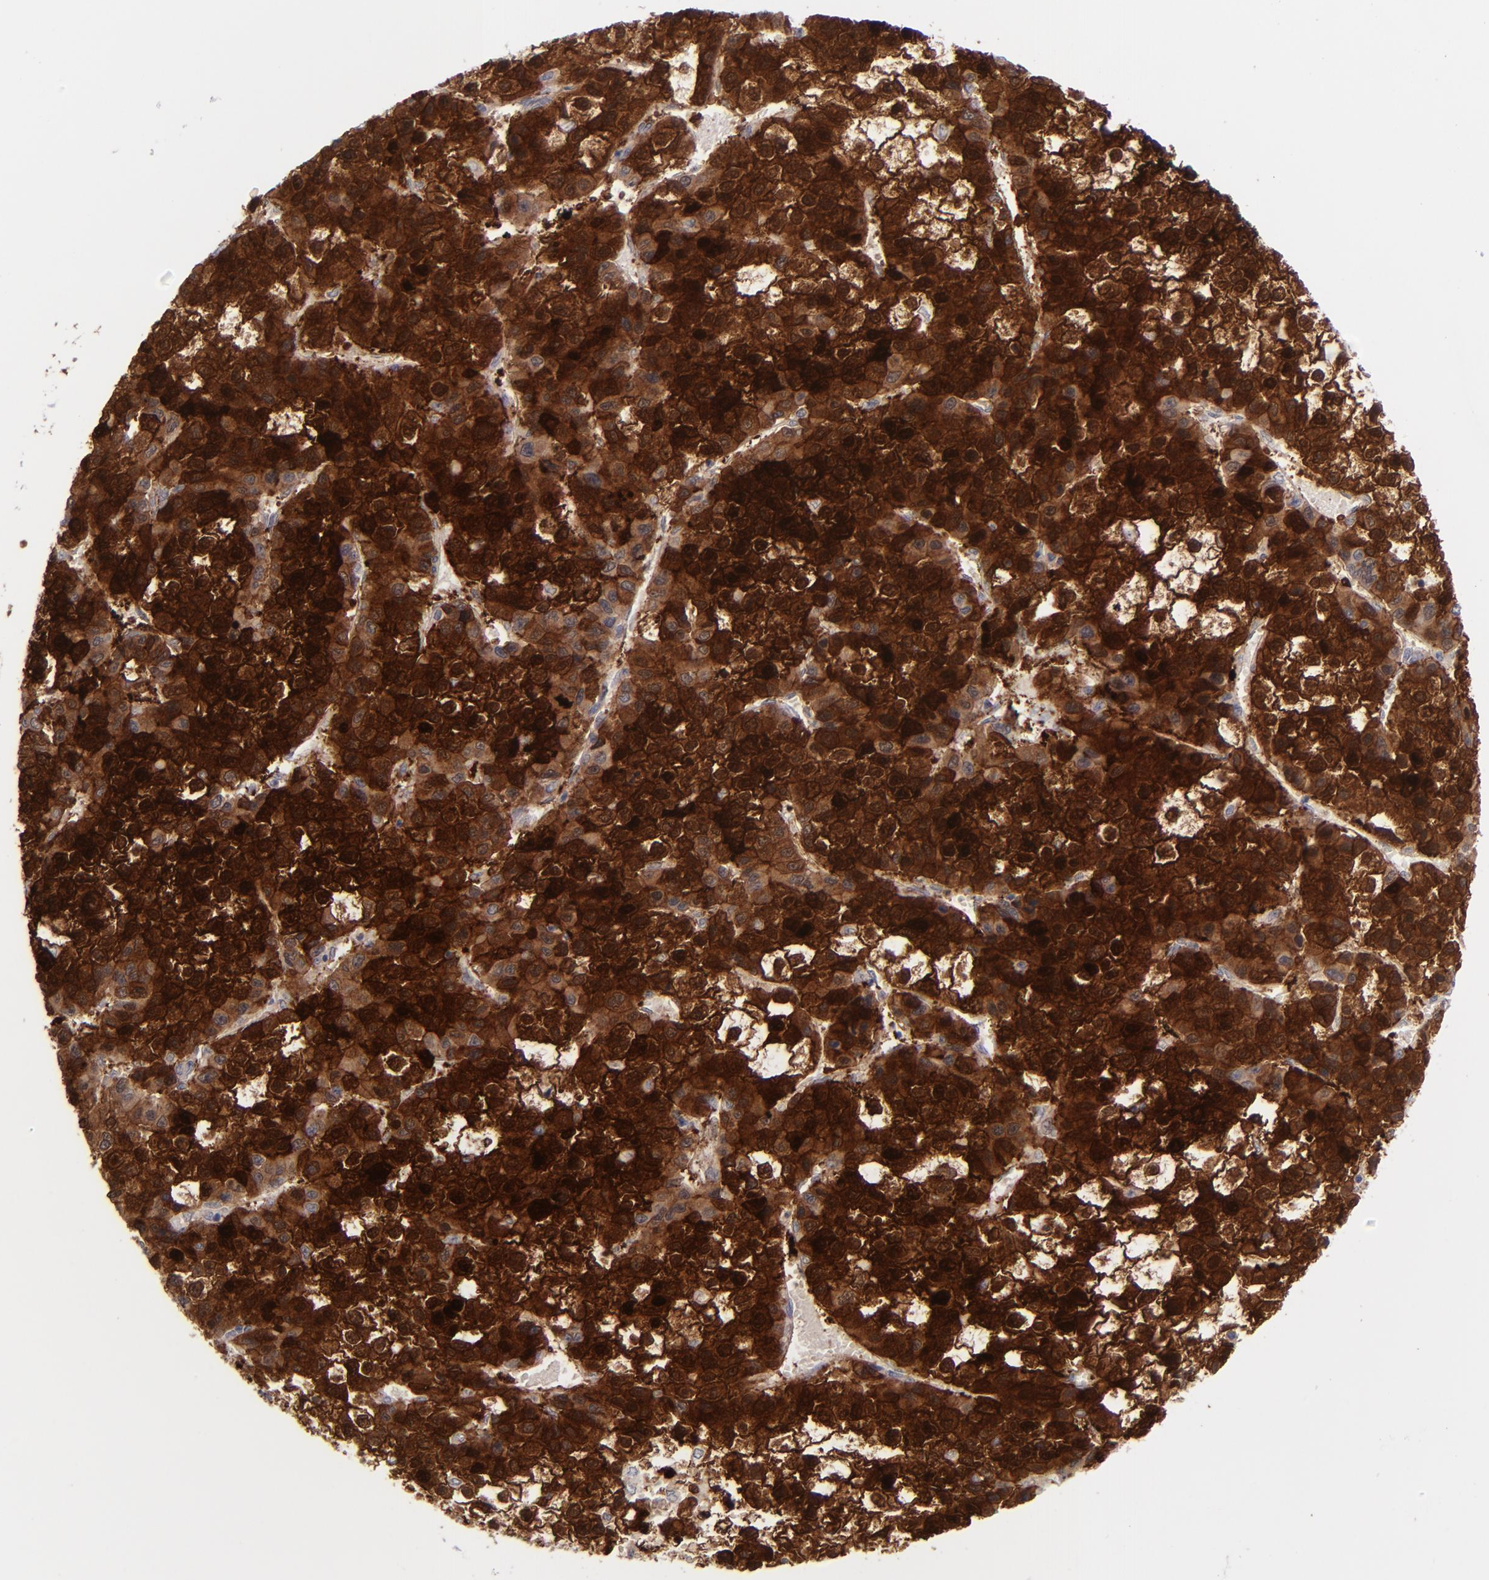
{"staining": {"intensity": "strong", "quantity": ">75%", "location": "cytoplasmic/membranous"}, "tissue": "liver cancer", "cell_type": "Tumor cells", "image_type": "cancer", "snomed": [{"axis": "morphology", "description": "Carcinoma, Hepatocellular, NOS"}, {"axis": "topography", "description": "Liver"}], "caption": "Immunohistochemistry (IHC) (DAB) staining of human hepatocellular carcinoma (liver) reveals strong cytoplasmic/membranous protein expression in about >75% of tumor cells. (DAB IHC, brown staining for protein, blue staining for nuclei).", "gene": "EVPL", "patient": {"sex": "female", "age": 66}}